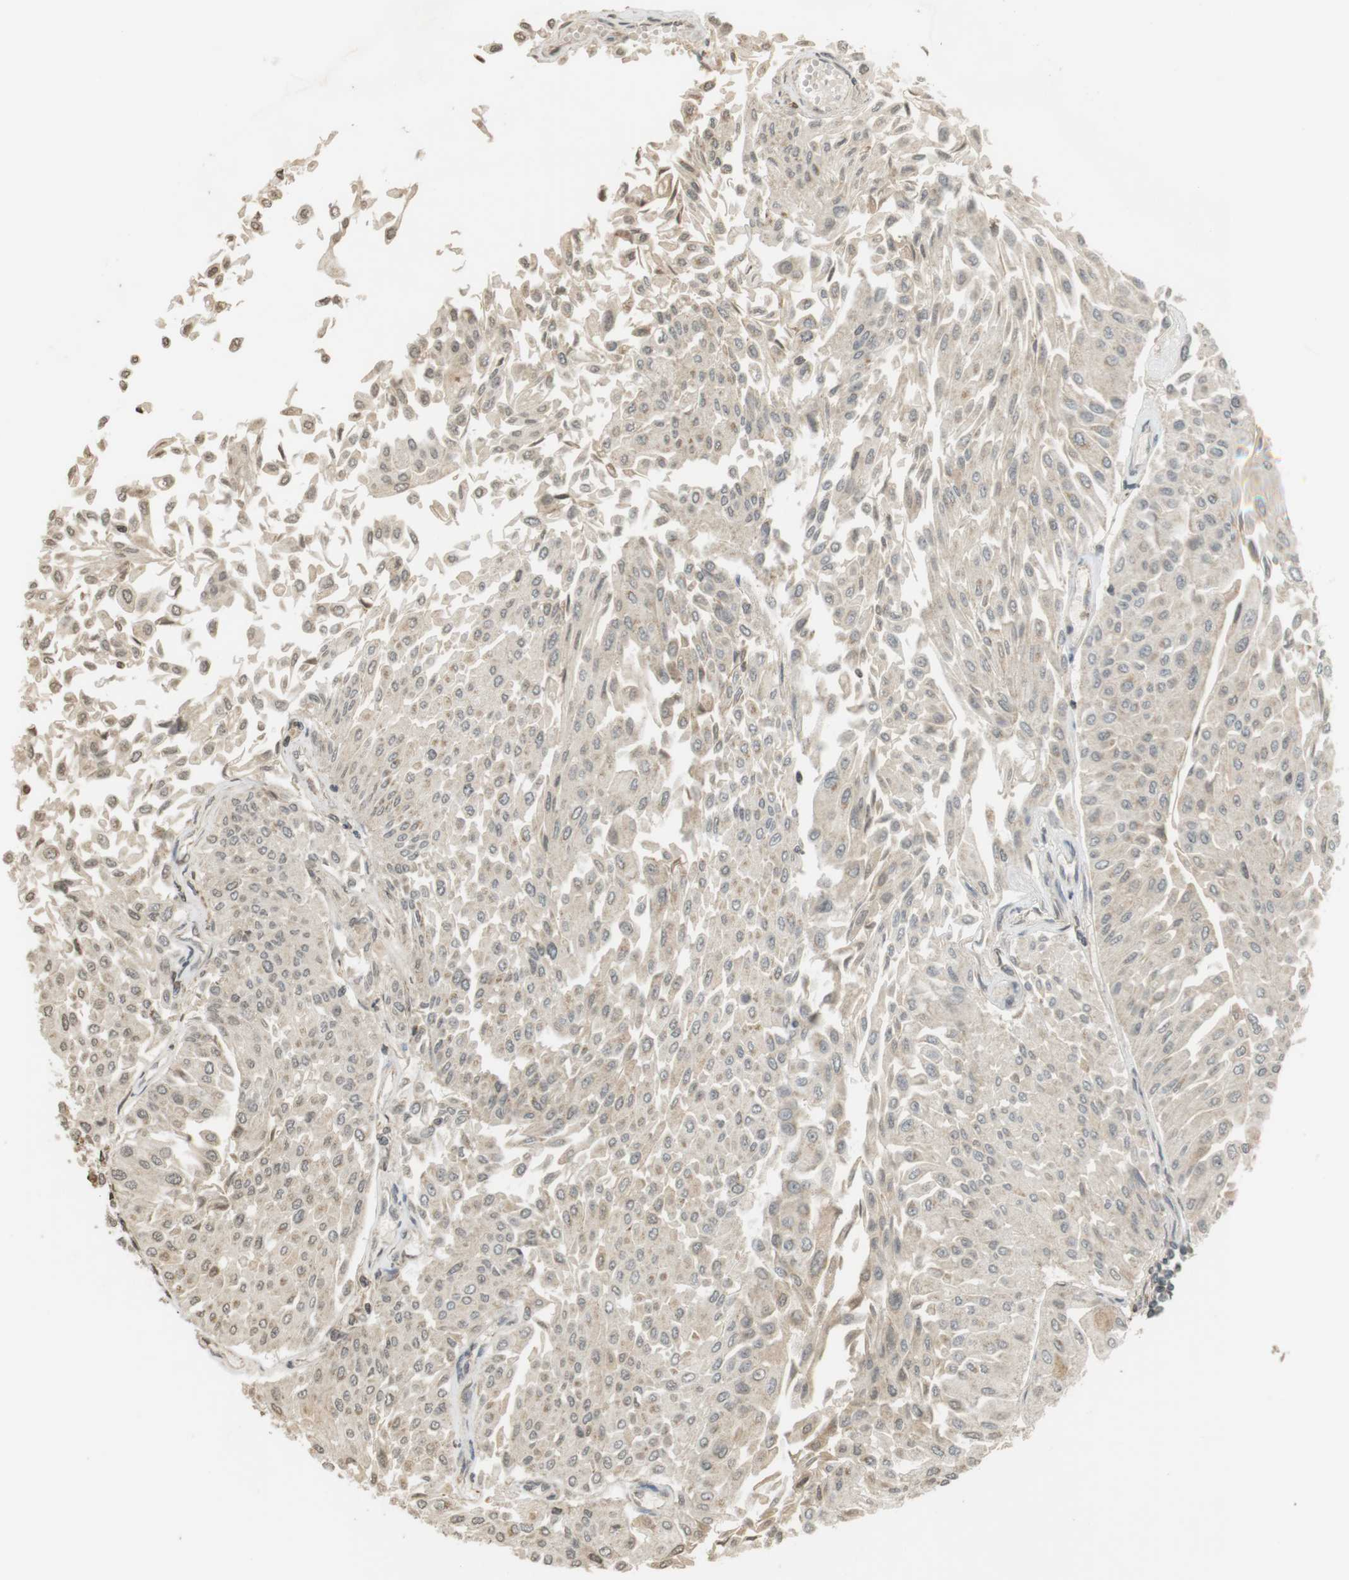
{"staining": {"intensity": "weak", "quantity": "<25%", "location": "cytoplasmic/membranous,nuclear"}, "tissue": "urothelial cancer", "cell_type": "Tumor cells", "image_type": "cancer", "snomed": [{"axis": "morphology", "description": "Urothelial carcinoma, Low grade"}, {"axis": "topography", "description": "Urinary bladder"}], "caption": "IHC of human low-grade urothelial carcinoma exhibits no positivity in tumor cells.", "gene": "SRR", "patient": {"sex": "male", "age": 67}}